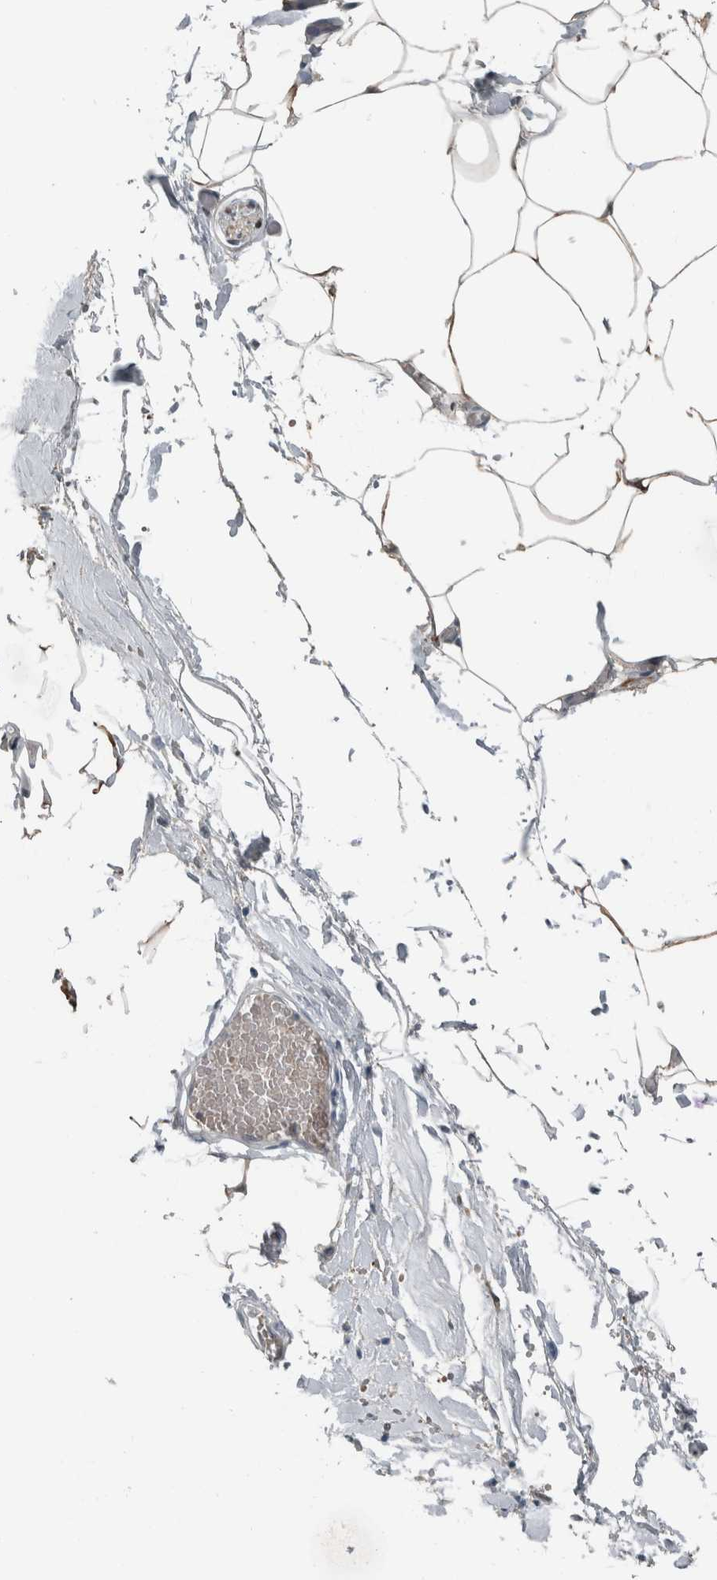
{"staining": {"intensity": "moderate", "quantity": "25%-75%", "location": "cytoplasmic/membranous"}, "tissue": "adipose tissue", "cell_type": "Adipocytes", "image_type": "normal", "snomed": [{"axis": "morphology", "description": "Normal tissue, NOS"}, {"axis": "morphology", "description": "Adenocarcinoma, NOS"}, {"axis": "topography", "description": "Colon"}, {"axis": "topography", "description": "Peripheral nerve tissue"}], "caption": "This is an image of immunohistochemistry (IHC) staining of benign adipose tissue, which shows moderate staining in the cytoplasmic/membranous of adipocytes.", "gene": "ALAD", "patient": {"sex": "male", "age": 14}}